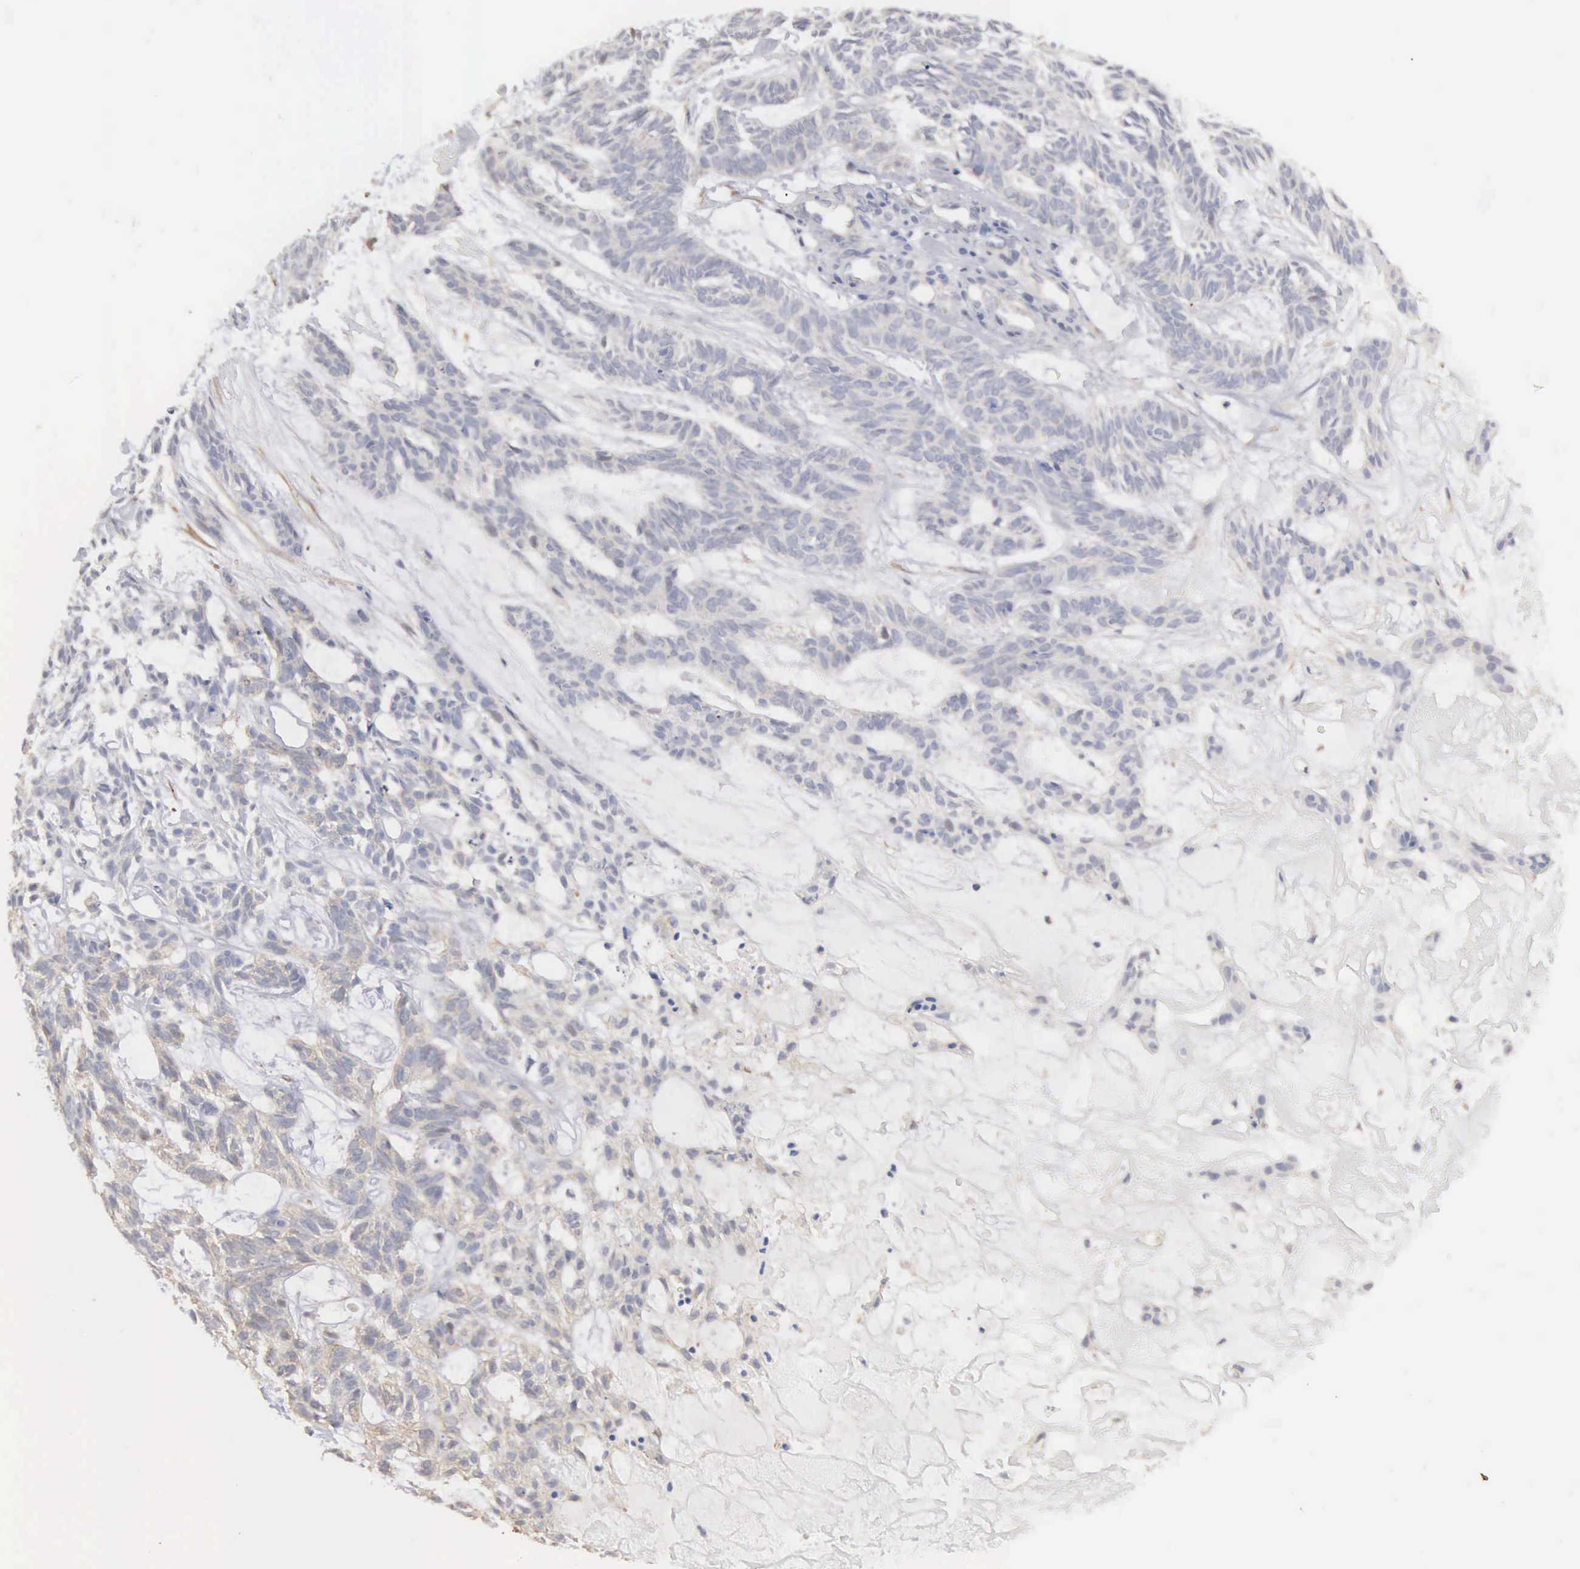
{"staining": {"intensity": "weak", "quantity": "25%-75%", "location": "cytoplasmic/membranous"}, "tissue": "skin cancer", "cell_type": "Tumor cells", "image_type": "cancer", "snomed": [{"axis": "morphology", "description": "Basal cell carcinoma"}, {"axis": "topography", "description": "Skin"}], "caption": "Immunohistochemistry (IHC) (DAB (3,3'-diaminobenzidine)) staining of human skin cancer displays weak cytoplasmic/membranous protein positivity in approximately 25%-75% of tumor cells.", "gene": "ELFN2", "patient": {"sex": "male", "age": 75}}